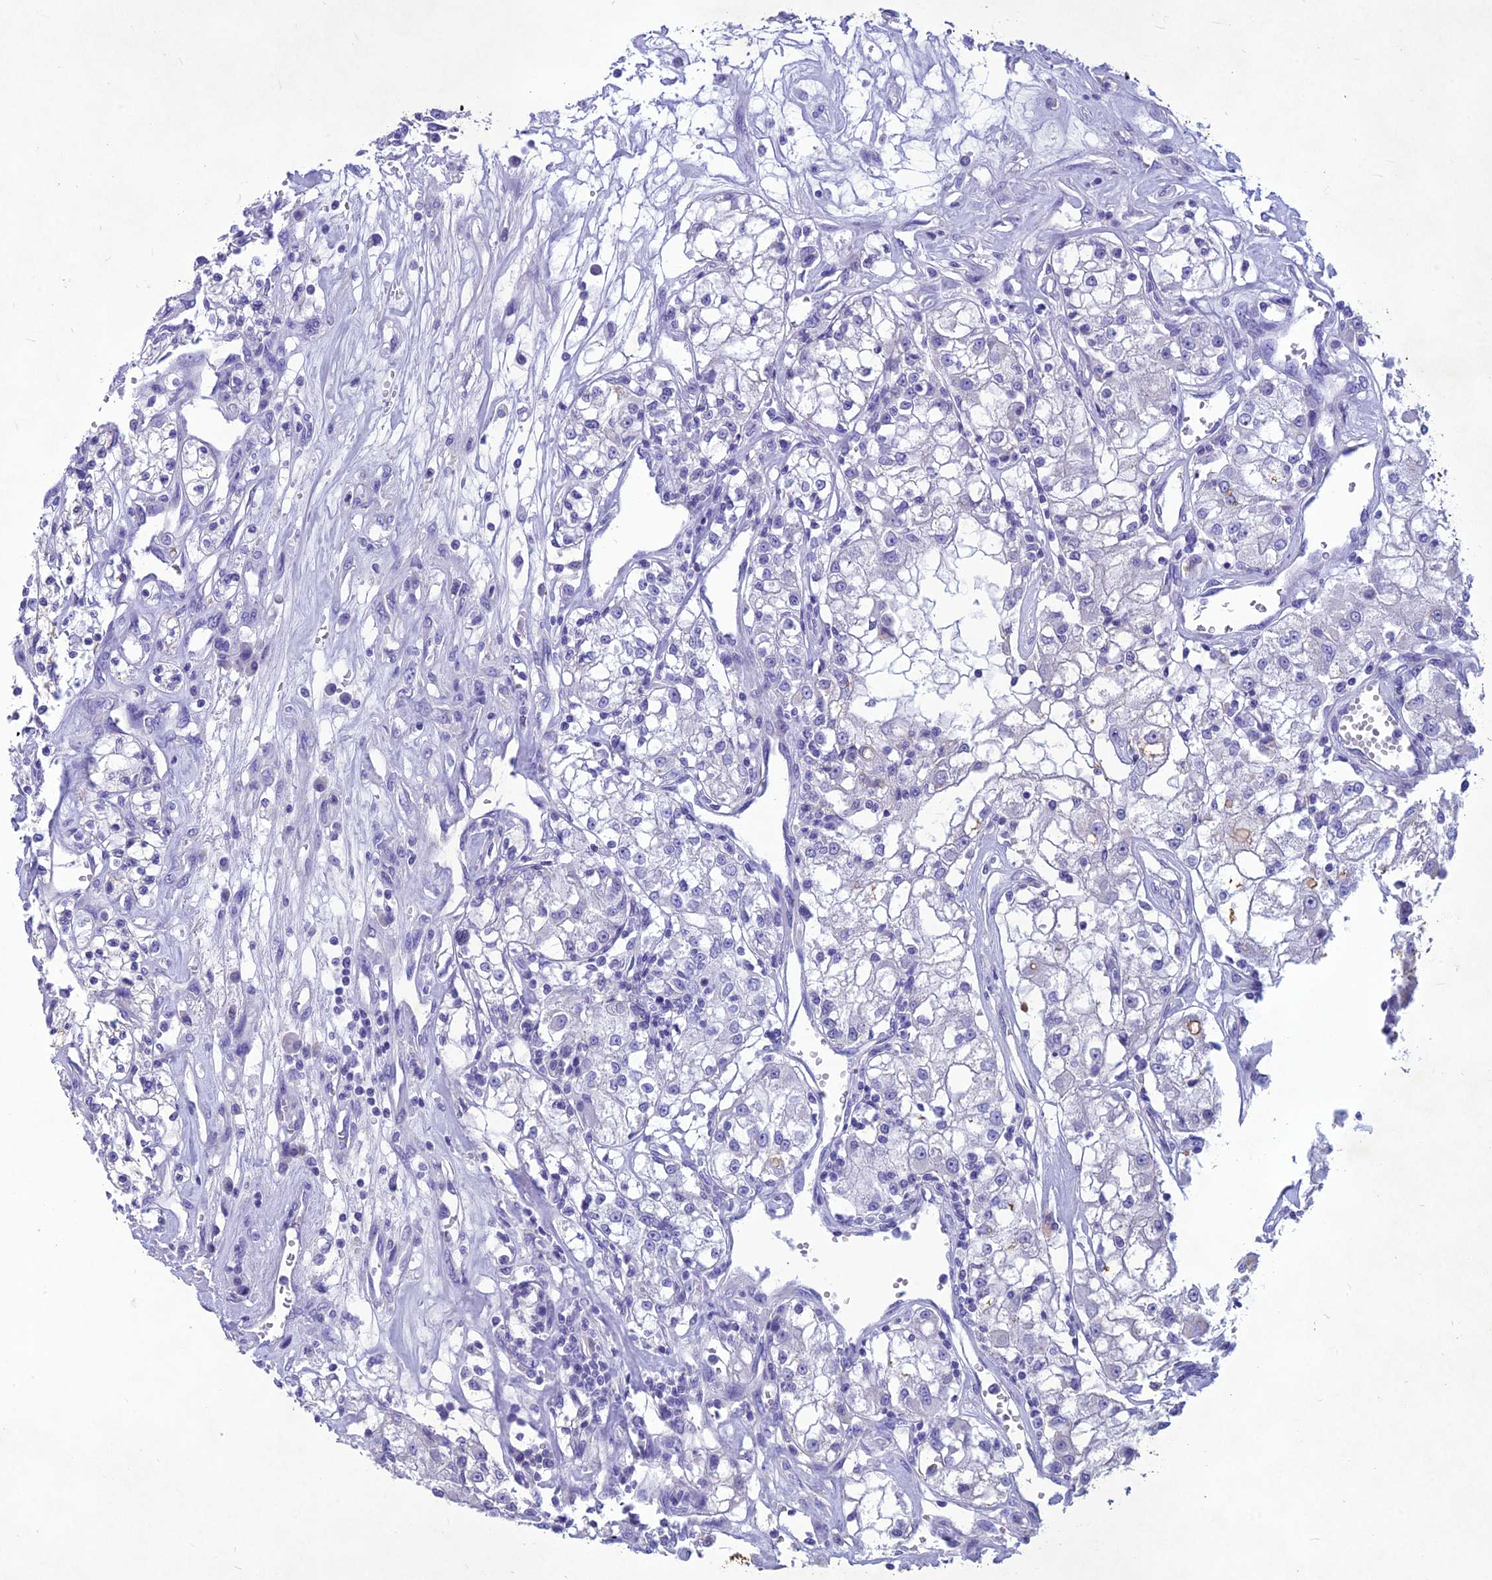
{"staining": {"intensity": "negative", "quantity": "none", "location": "none"}, "tissue": "renal cancer", "cell_type": "Tumor cells", "image_type": "cancer", "snomed": [{"axis": "morphology", "description": "Adenocarcinoma, NOS"}, {"axis": "topography", "description": "Kidney"}], "caption": "This is an IHC photomicrograph of human adenocarcinoma (renal). There is no staining in tumor cells.", "gene": "IFT172", "patient": {"sex": "female", "age": 59}}